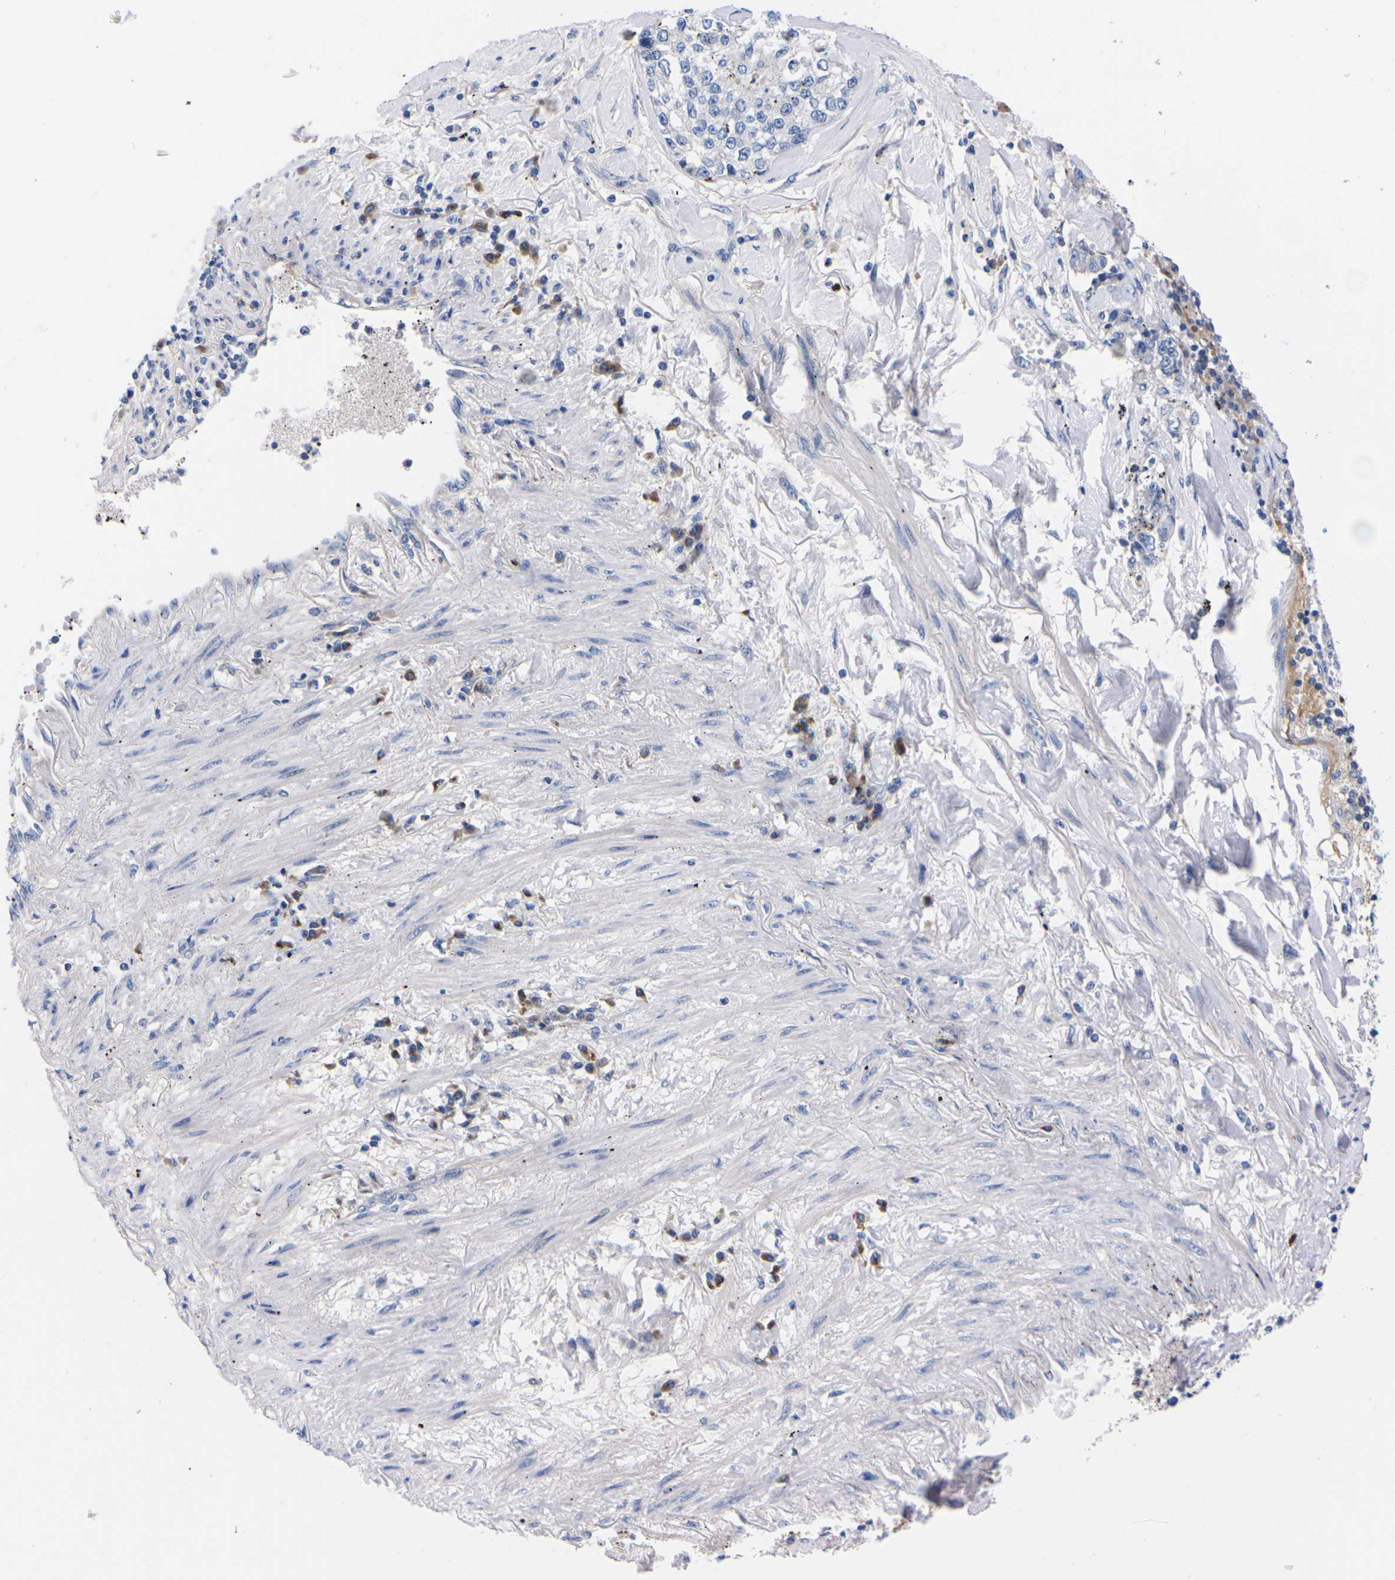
{"staining": {"intensity": "negative", "quantity": "none", "location": "none"}, "tissue": "lung cancer", "cell_type": "Tumor cells", "image_type": "cancer", "snomed": [{"axis": "morphology", "description": "Adenocarcinoma, NOS"}, {"axis": "topography", "description": "Lung"}], "caption": "IHC photomicrograph of neoplastic tissue: adenocarcinoma (lung) stained with DAB exhibits no significant protein positivity in tumor cells.", "gene": "FAM210A", "patient": {"sex": "male", "age": 49}}